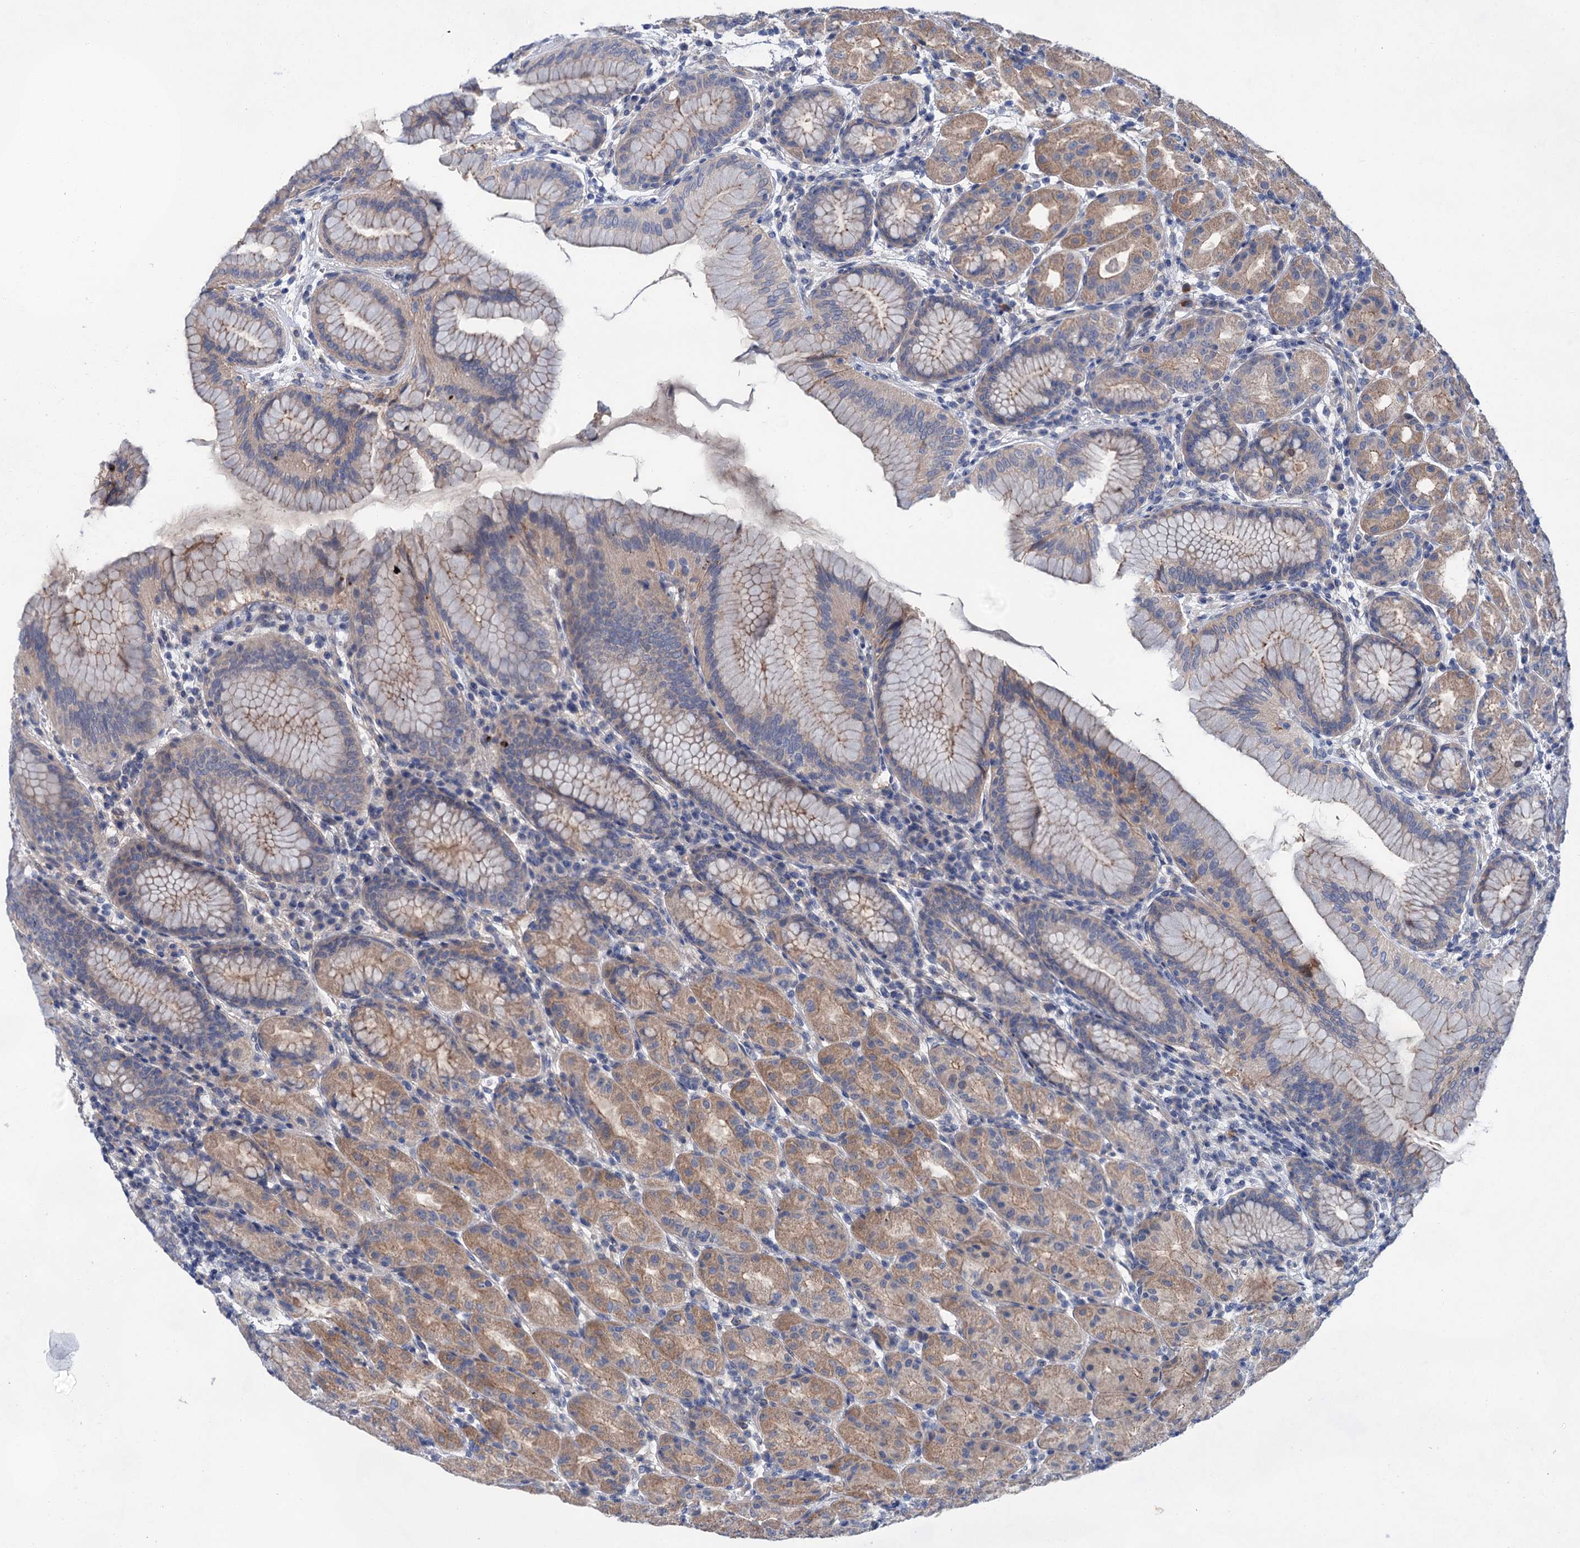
{"staining": {"intensity": "moderate", "quantity": "25%-75%", "location": "cytoplasmic/membranous"}, "tissue": "stomach", "cell_type": "Glandular cells", "image_type": "normal", "snomed": [{"axis": "morphology", "description": "Normal tissue, NOS"}, {"axis": "topography", "description": "Stomach"}], "caption": "A brown stain shows moderate cytoplasmic/membranous expression of a protein in glandular cells of normal human stomach.", "gene": "MORN3", "patient": {"sex": "female", "age": 79}}